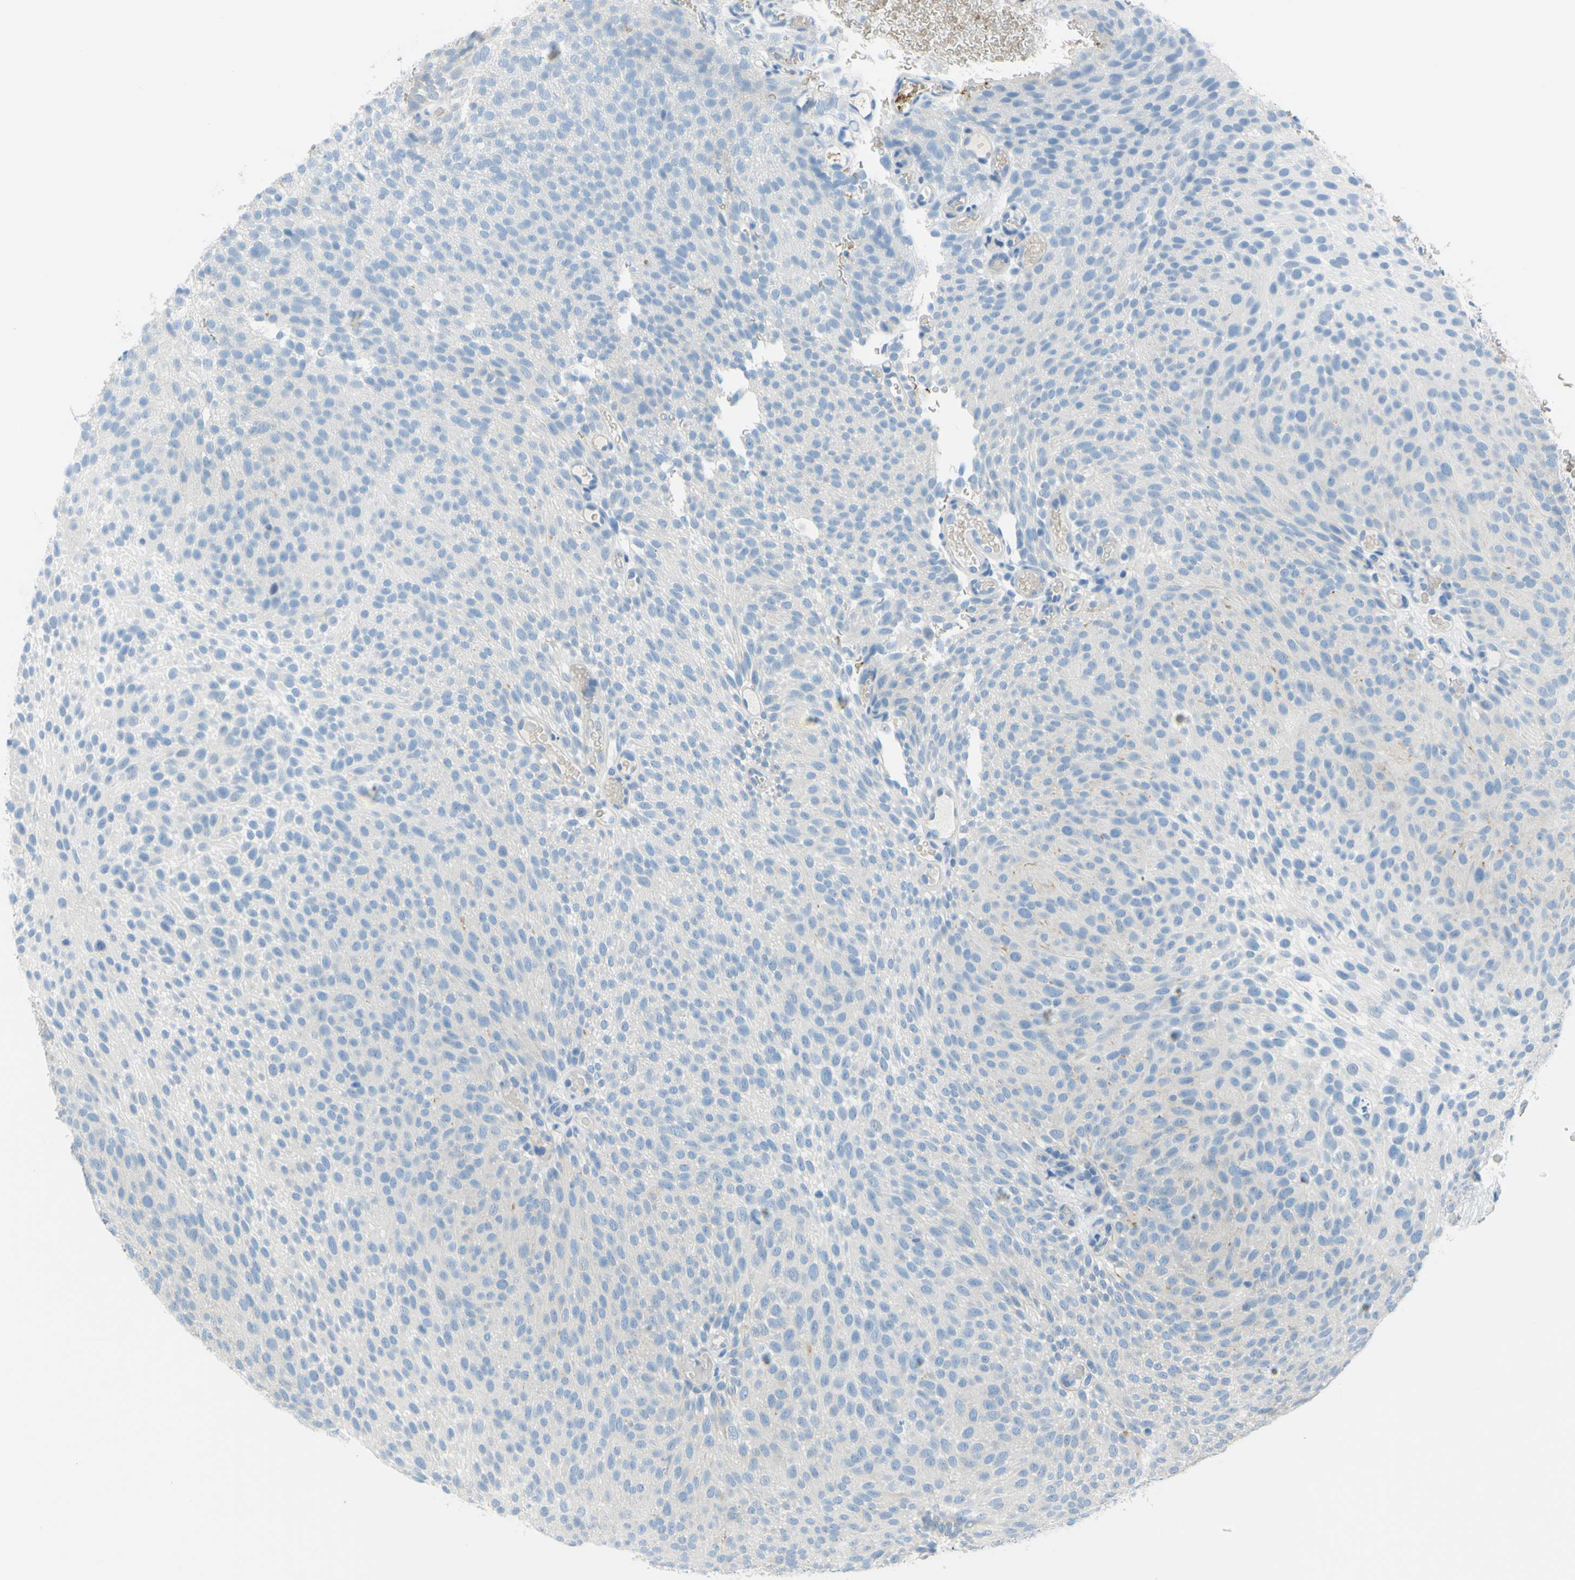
{"staining": {"intensity": "negative", "quantity": "none", "location": "none"}, "tissue": "urothelial cancer", "cell_type": "Tumor cells", "image_type": "cancer", "snomed": [{"axis": "morphology", "description": "Urothelial carcinoma, Low grade"}, {"axis": "topography", "description": "Urinary bladder"}], "caption": "The micrograph demonstrates no staining of tumor cells in urothelial cancer.", "gene": "FRMD4B", "patient": {"sex": "male", "age": 78}}